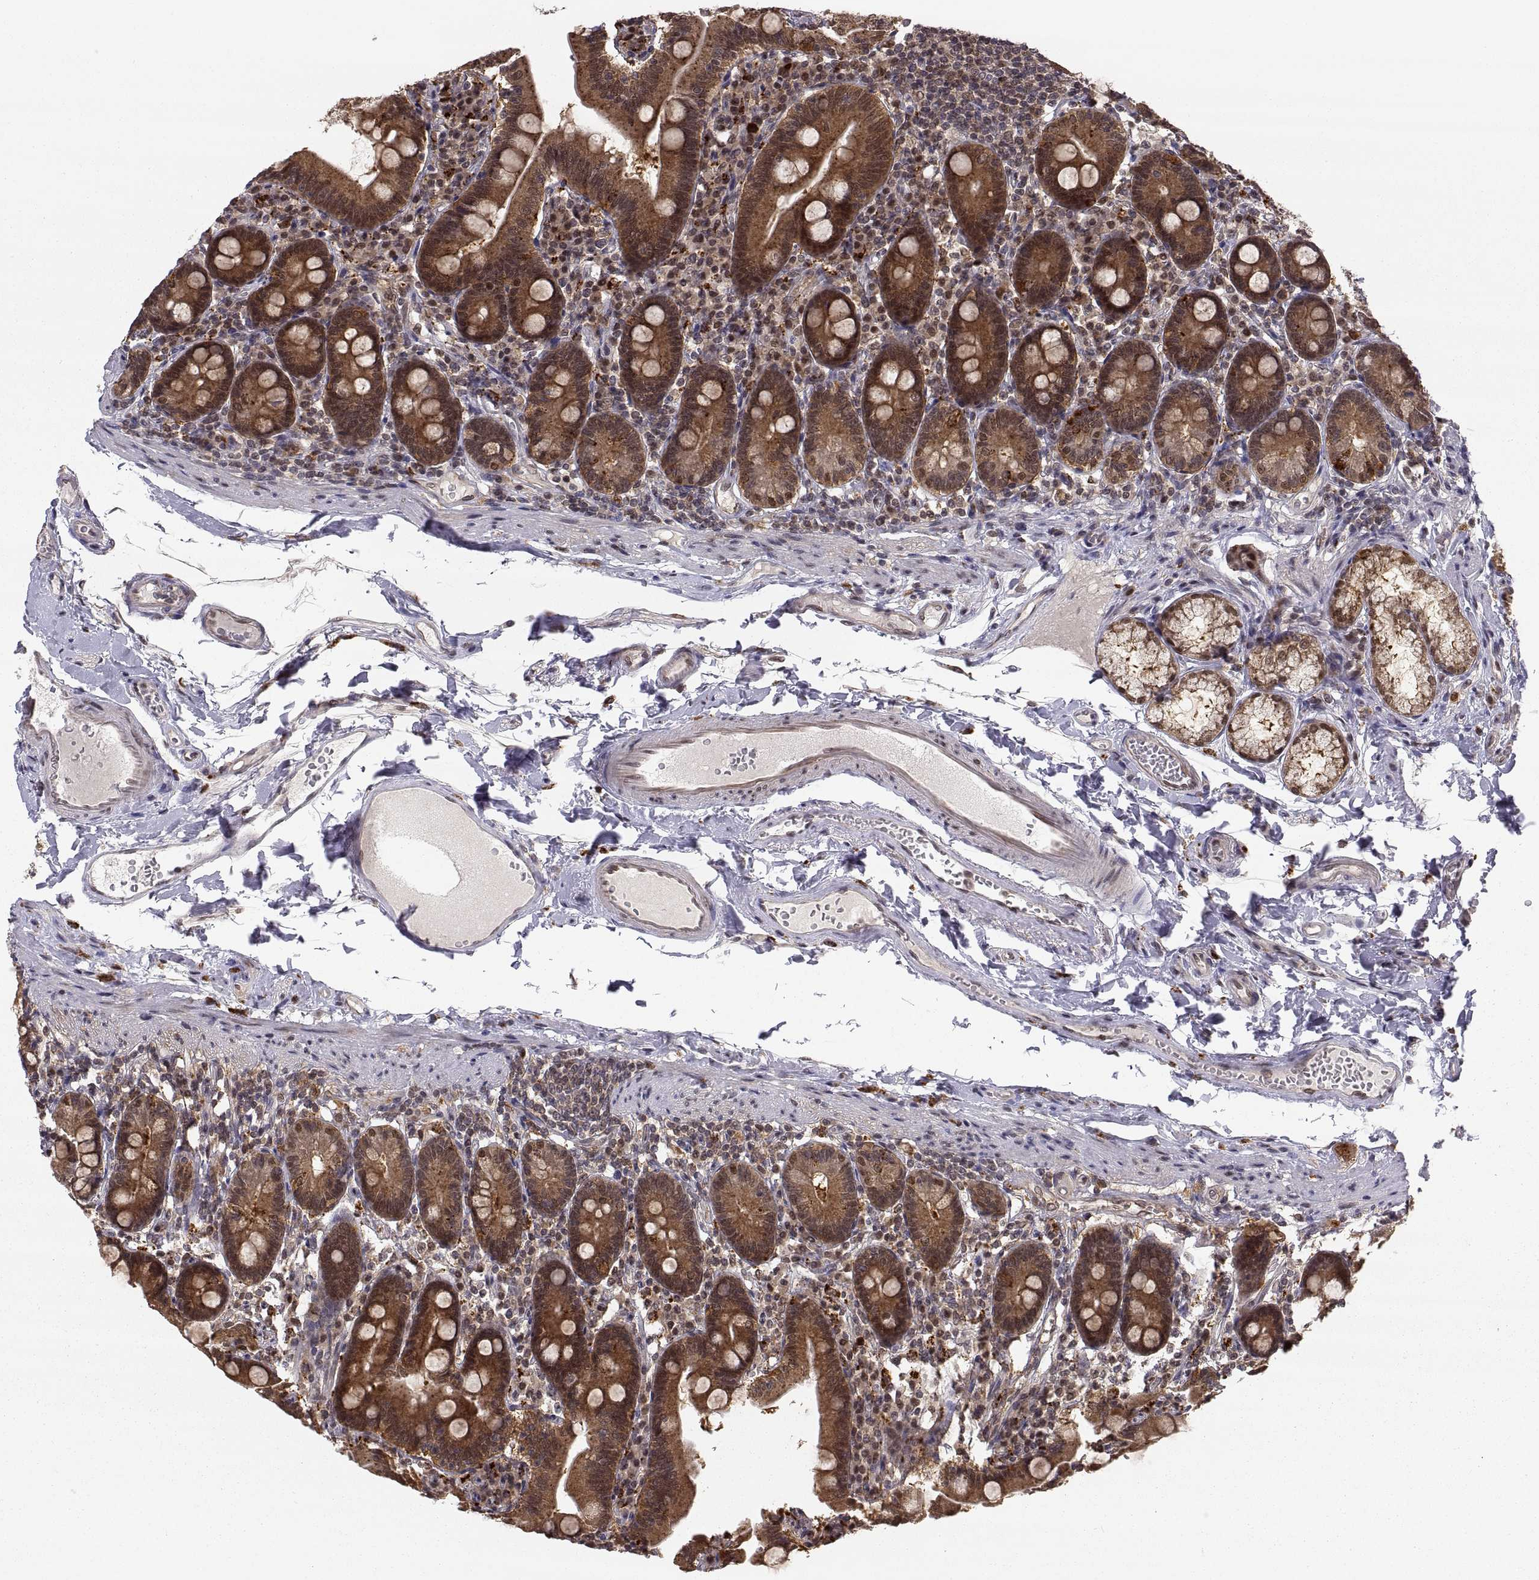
{"staining": {"intensity": "strong", "quantity": ">75%", "location": "cytoplasmic/membranous"}, "tissue": "duodenum", "cell_type": "Glandular cells", "image_type": "normal", "snomed": [{"axis": "morphology", "description": "Normal tissue, NOS"}, {"axis": "topography", "description": "Duodenum"}], "caption": "High-power microscopy captured an immunohistochemistry (IHC) micrograph of benign duodenum, revealing strong cytoplasmic/membranous staining in approximately >75% of glandular cells. (Stains: DAB (3,3'-diaminobenzidine) in brown, nuclei in blue, Microscopy: brightfield microscopy at high magnification).", "gene": "PSMC2", "patient": {"sex": "female", "age": 67}}